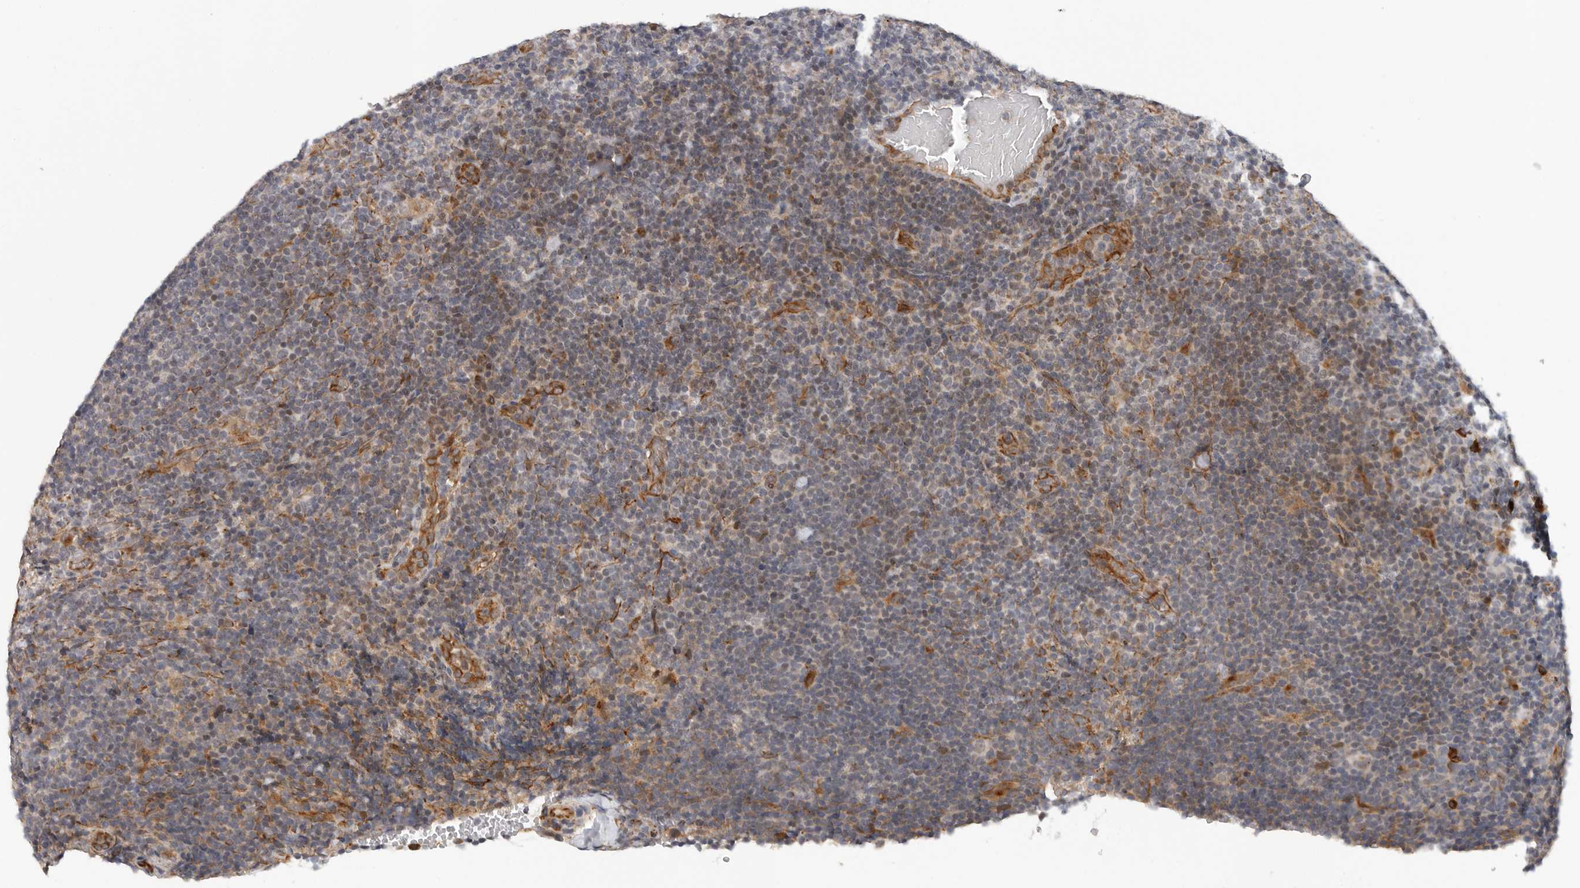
{"staining": {"intensity": "negative", "quantity": "none", "location": "none"}, "tissue": "lymphoma", "cell_type": "Tumor cells", "image_type": "cancer", "snomed": [{"axis": "morphology", "description": "Hodgkin's disease, NOS"}, {"axis": "topography", "description": "Lymph node"}], "caption": "Immunohistochemistry (IHC) of human Hodgkin's disease reveals no positivity in tumor cells. Nuclei are stained in blue.", "gene": "RNF157", "patient": {"sex": "female", "age": 57}}